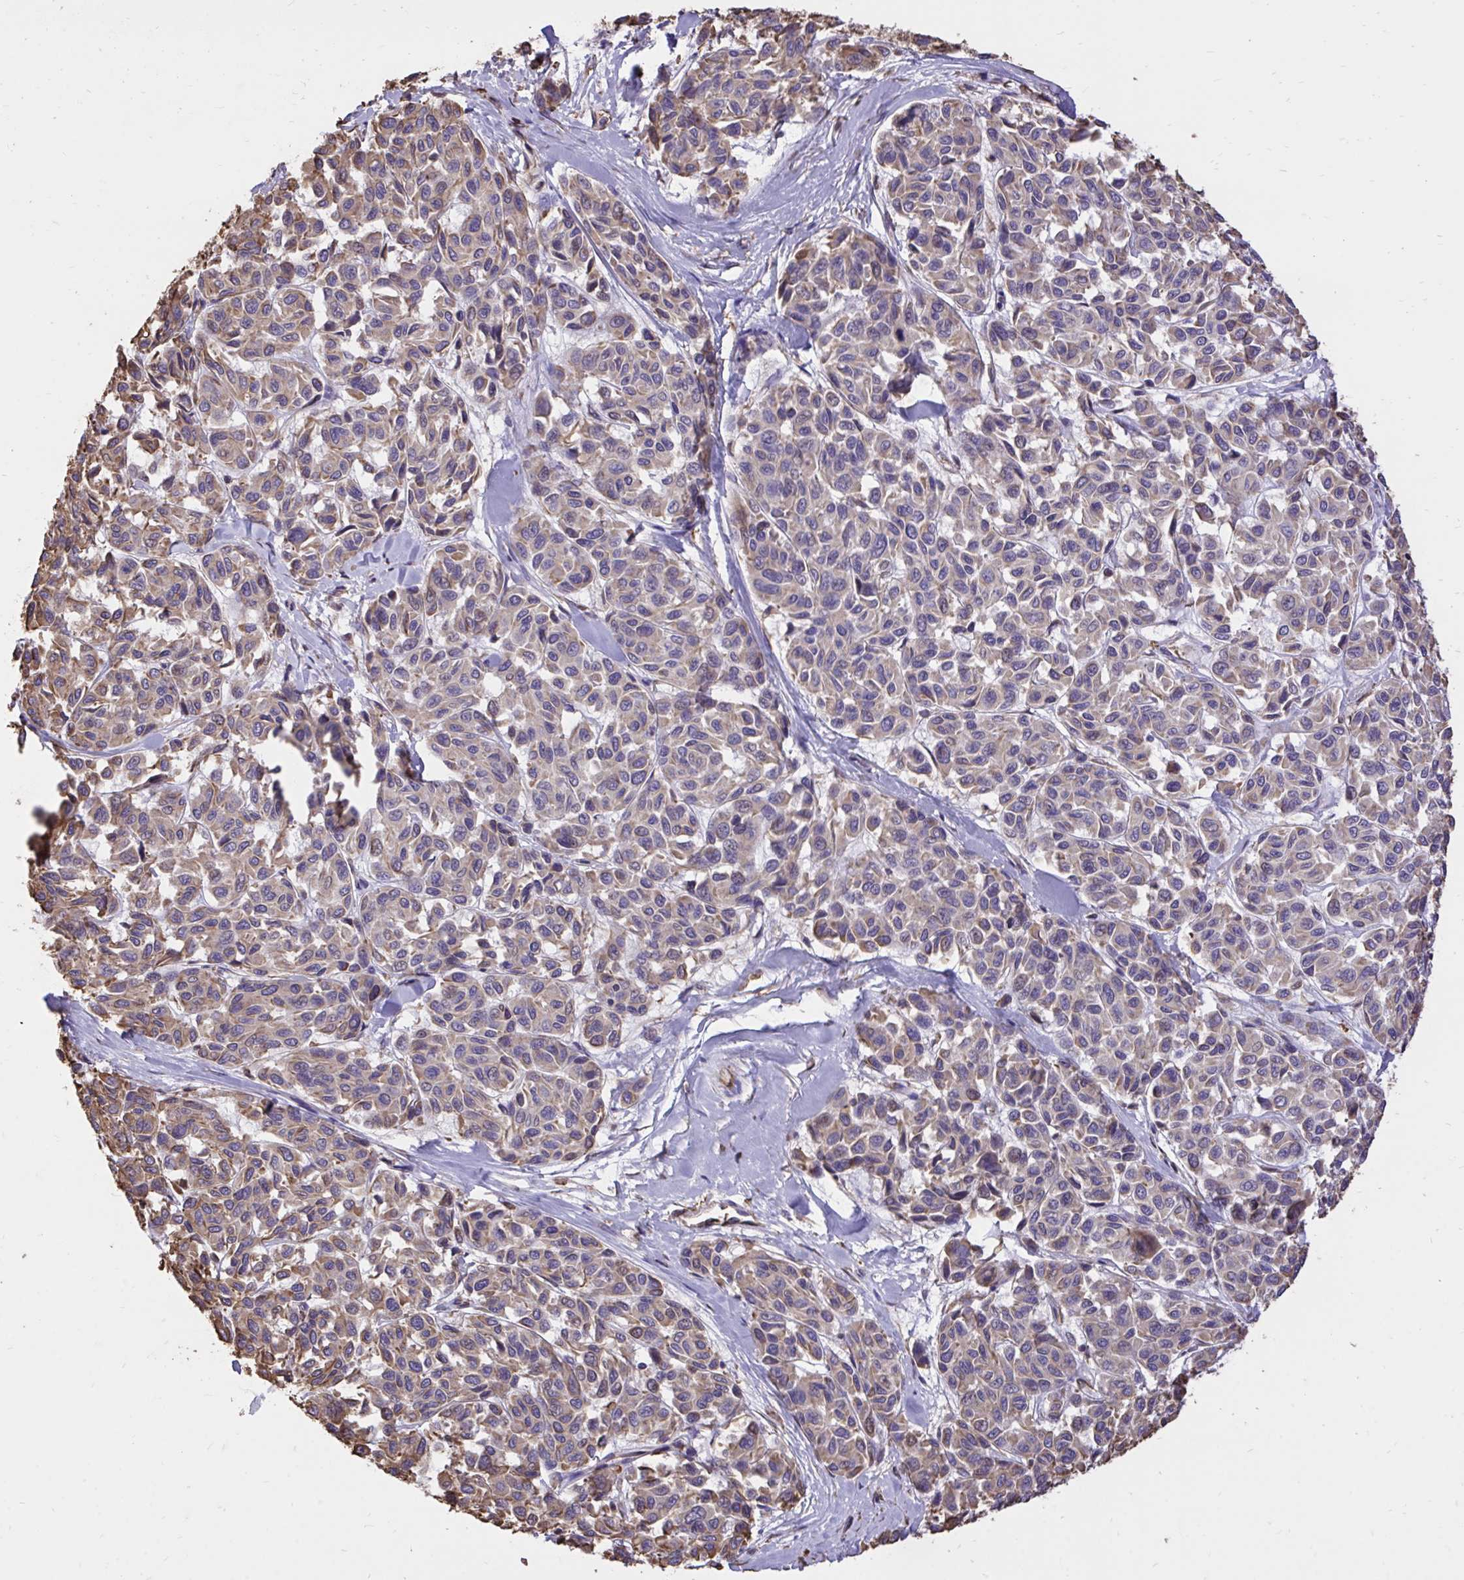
{"staining": {"intensity": "weak", "quantity": "25%-75%", "location": "cytoplasmic/membranous"}, "tissue": "melanoma", "cell_type": "Tumor cells", "image_type": "cancer", "snomed": [{"axis": "morphology", "description": "Malignant melanoma, NOS"}, {"axis": "topography", "description": "Skin"}], "caption": "Brown immunohistochemical staining in human malignant melanoma demonstrates weak cytoplasmic/membranous positivity in about 25%-75% of tumor cells.", "gene": "RNF103", "patient": {"sex": "female", "age": 66}}